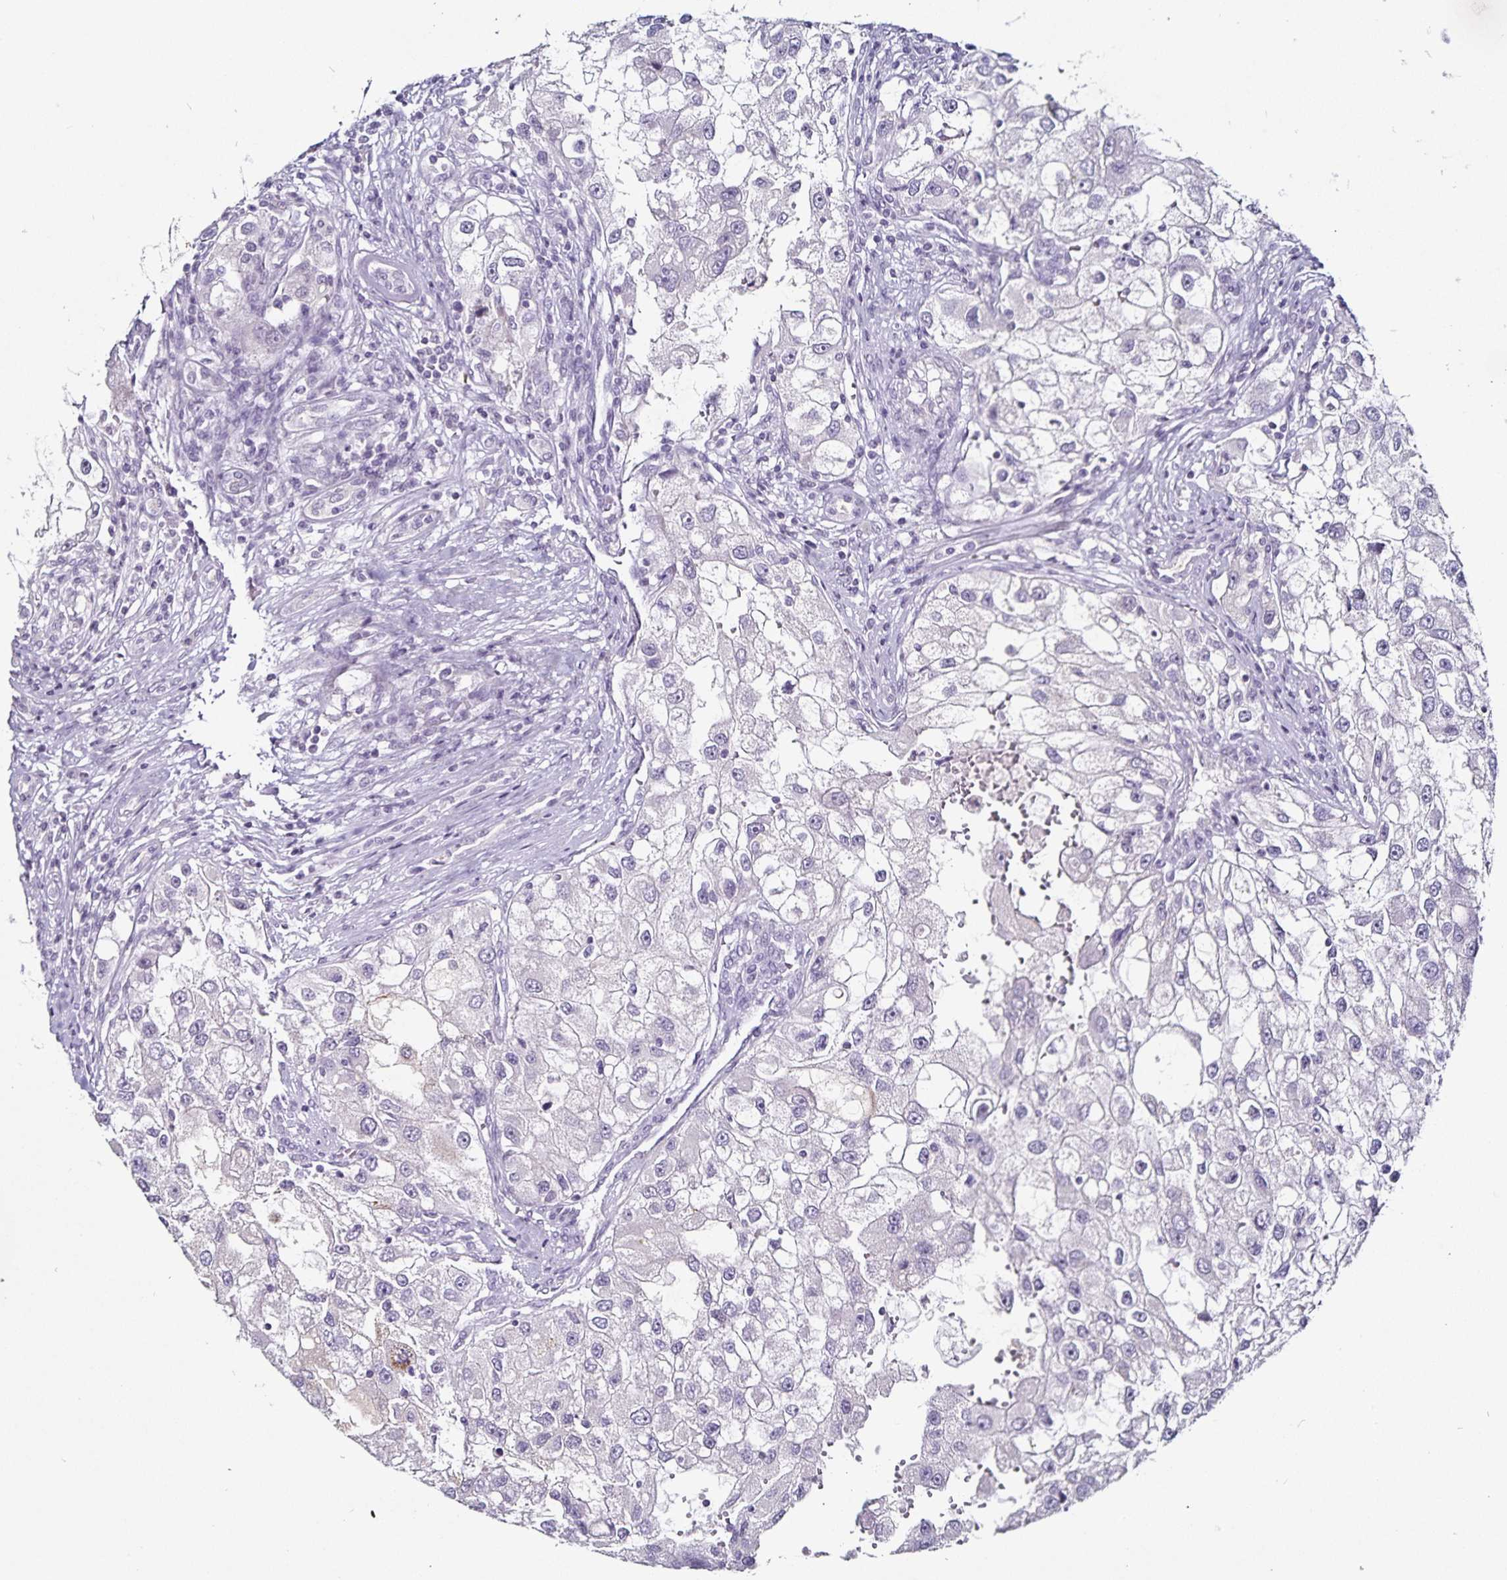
{"staining": {"intensity": "negative", "quantity": "none", "location": "none"}, "tissue": "renal cancer", "cell_type": "Tumor cells", "image_type": "cancer", "snomed": [{"axis": "morphology", "description": "Adenocarcinoma, NOS"}, {"axis": "topography", "description": "Kidney"}], "caption": "High power microscopy photomicrograph of an IHC photomicrograph of adenocarcinoma (renal), revealing no significant staining in tumor cells.", "gene": "TTR", "patient": {"sex": "male", "age": 63}}